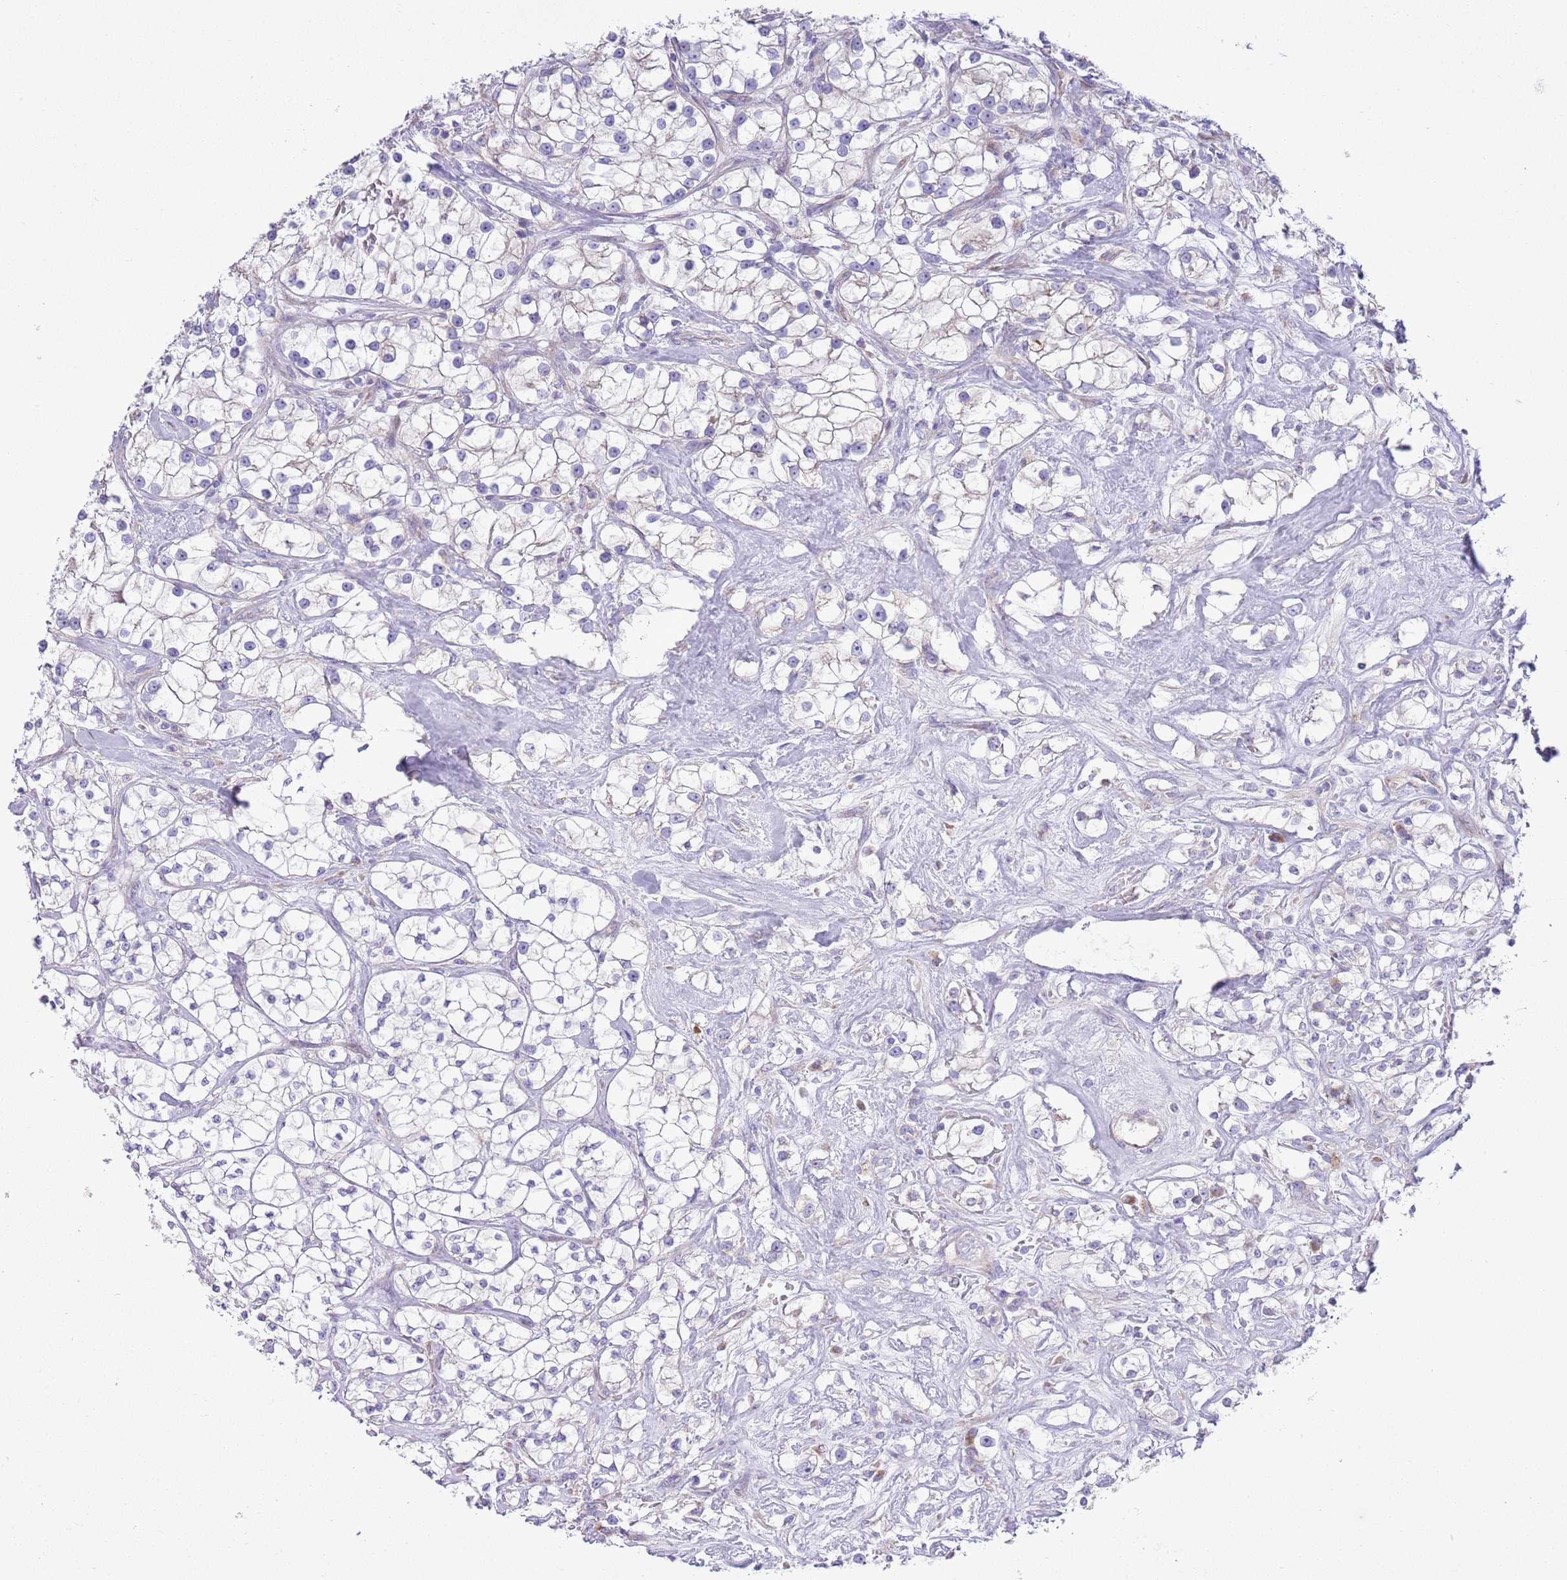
{"staining": {"intensity": "negative", "quantity": "none", "location": "none"}, "tissue": "renal cancer", "cell_type": "Tumor cells", "image_type": "cancer", "snomed": [{"axis": "morphology", "description": "Adenocarcinoma, NOS"}, {"axis": "topography", "description": "Kidney"}], "caption": "Immunohistochemistry (IHC) of human renal cancer reveals no expression in tumor cells.", "gene": "OAZ2", "patient": {"sex": "male", "age": 77}}